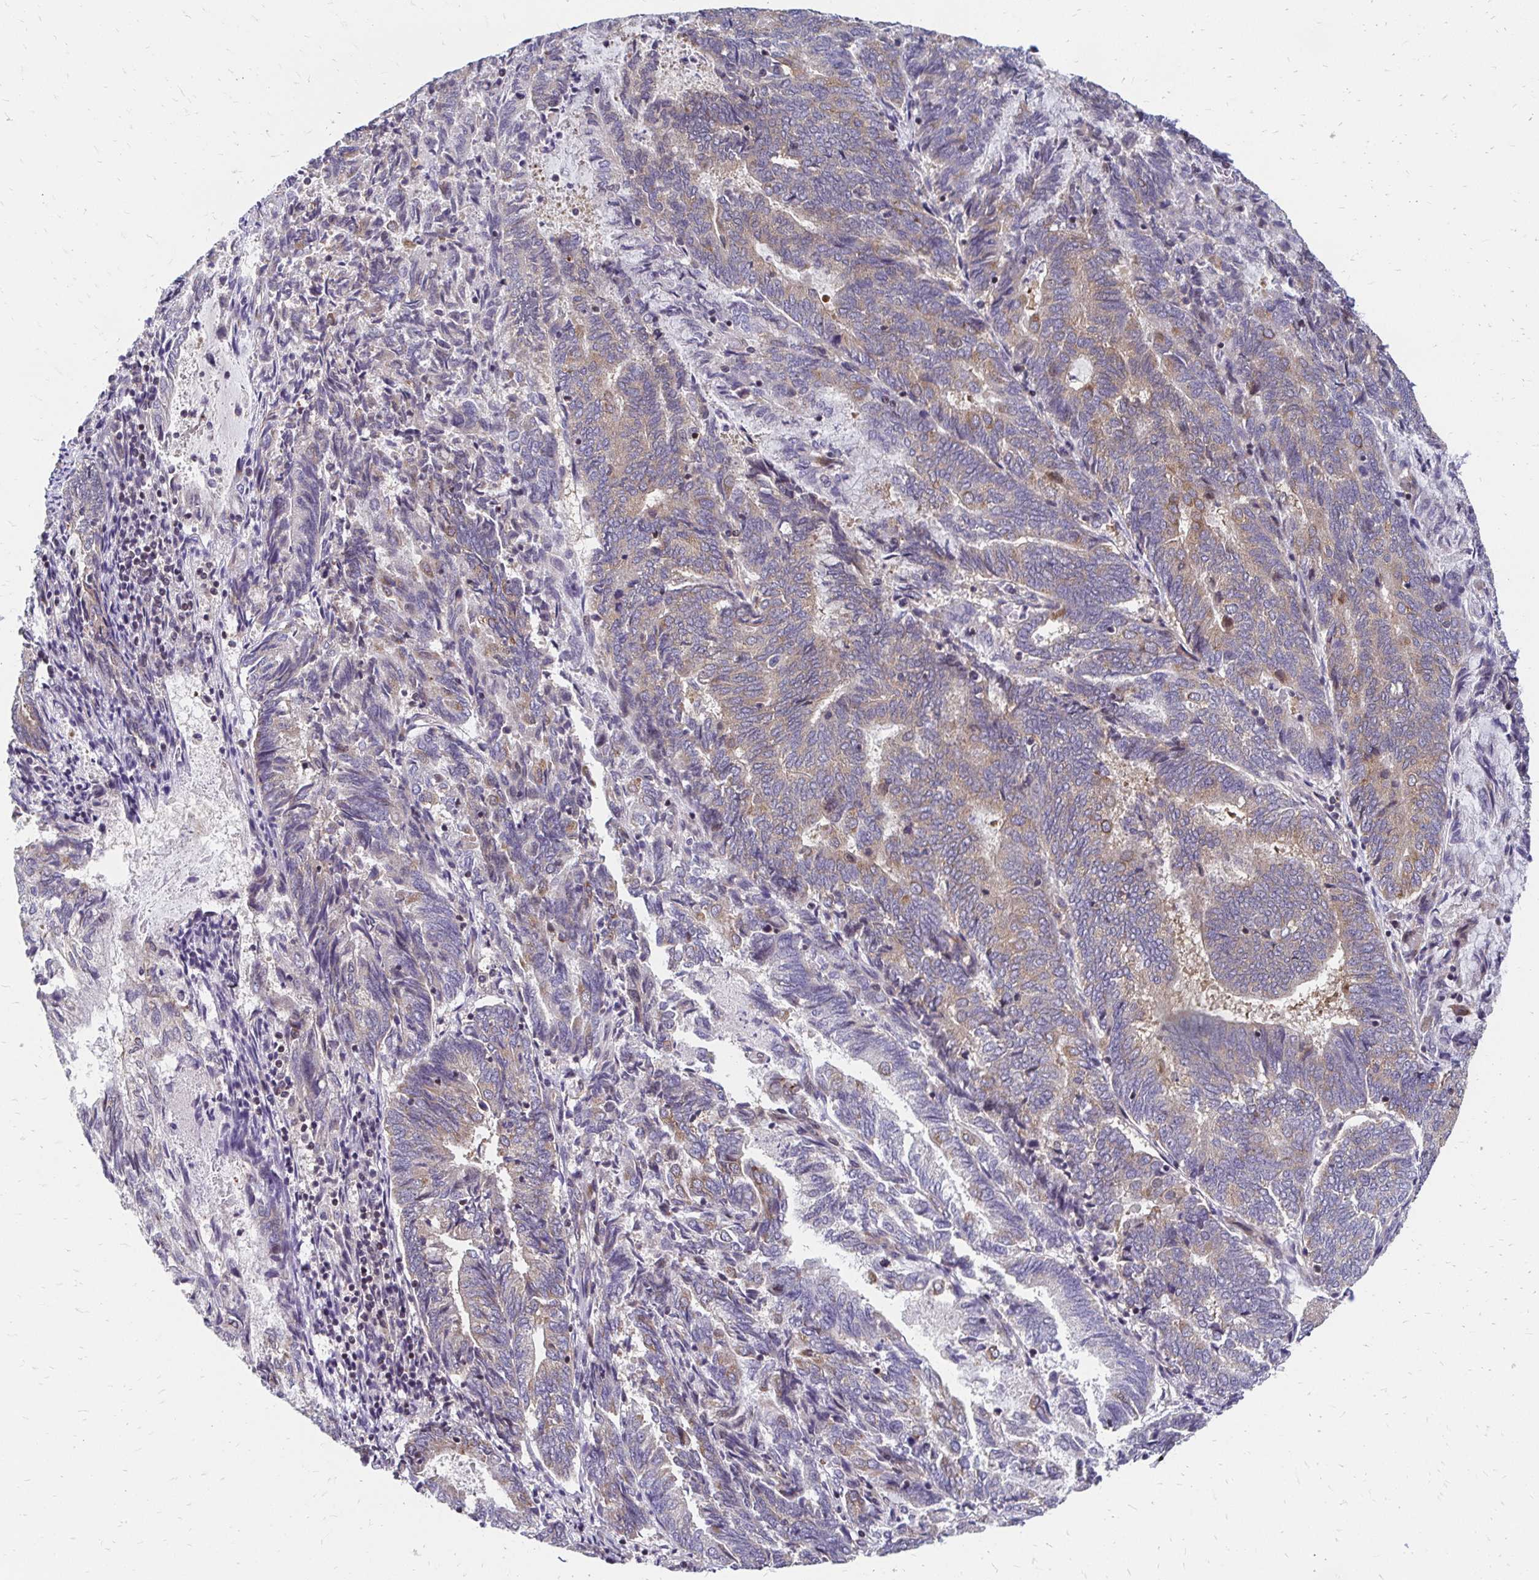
{"staining": {"intensity": "weak", "quantity": "<25%", "location": "cytoplasmic/membranous"}, "tissue": "endometrial cancer", "cell_type": "Tumor cells", "image_type": "cancer", "snomed": [{"axis": "morphology", "description": "Adenocarcinoma, NOS"}, {"axis": "topography", "description": "Endometrium"}], "caption": "High magnification brightfield microscopy of adenocarcinoma (endometrial) stained with DAB (3,3'-diaminobenzidine) (brown) and counterstained with hematoxylin (blue): tumor cells show no significant staining.", "gene": "CBX7", "patient": {"sex": "female", "age": 80}}